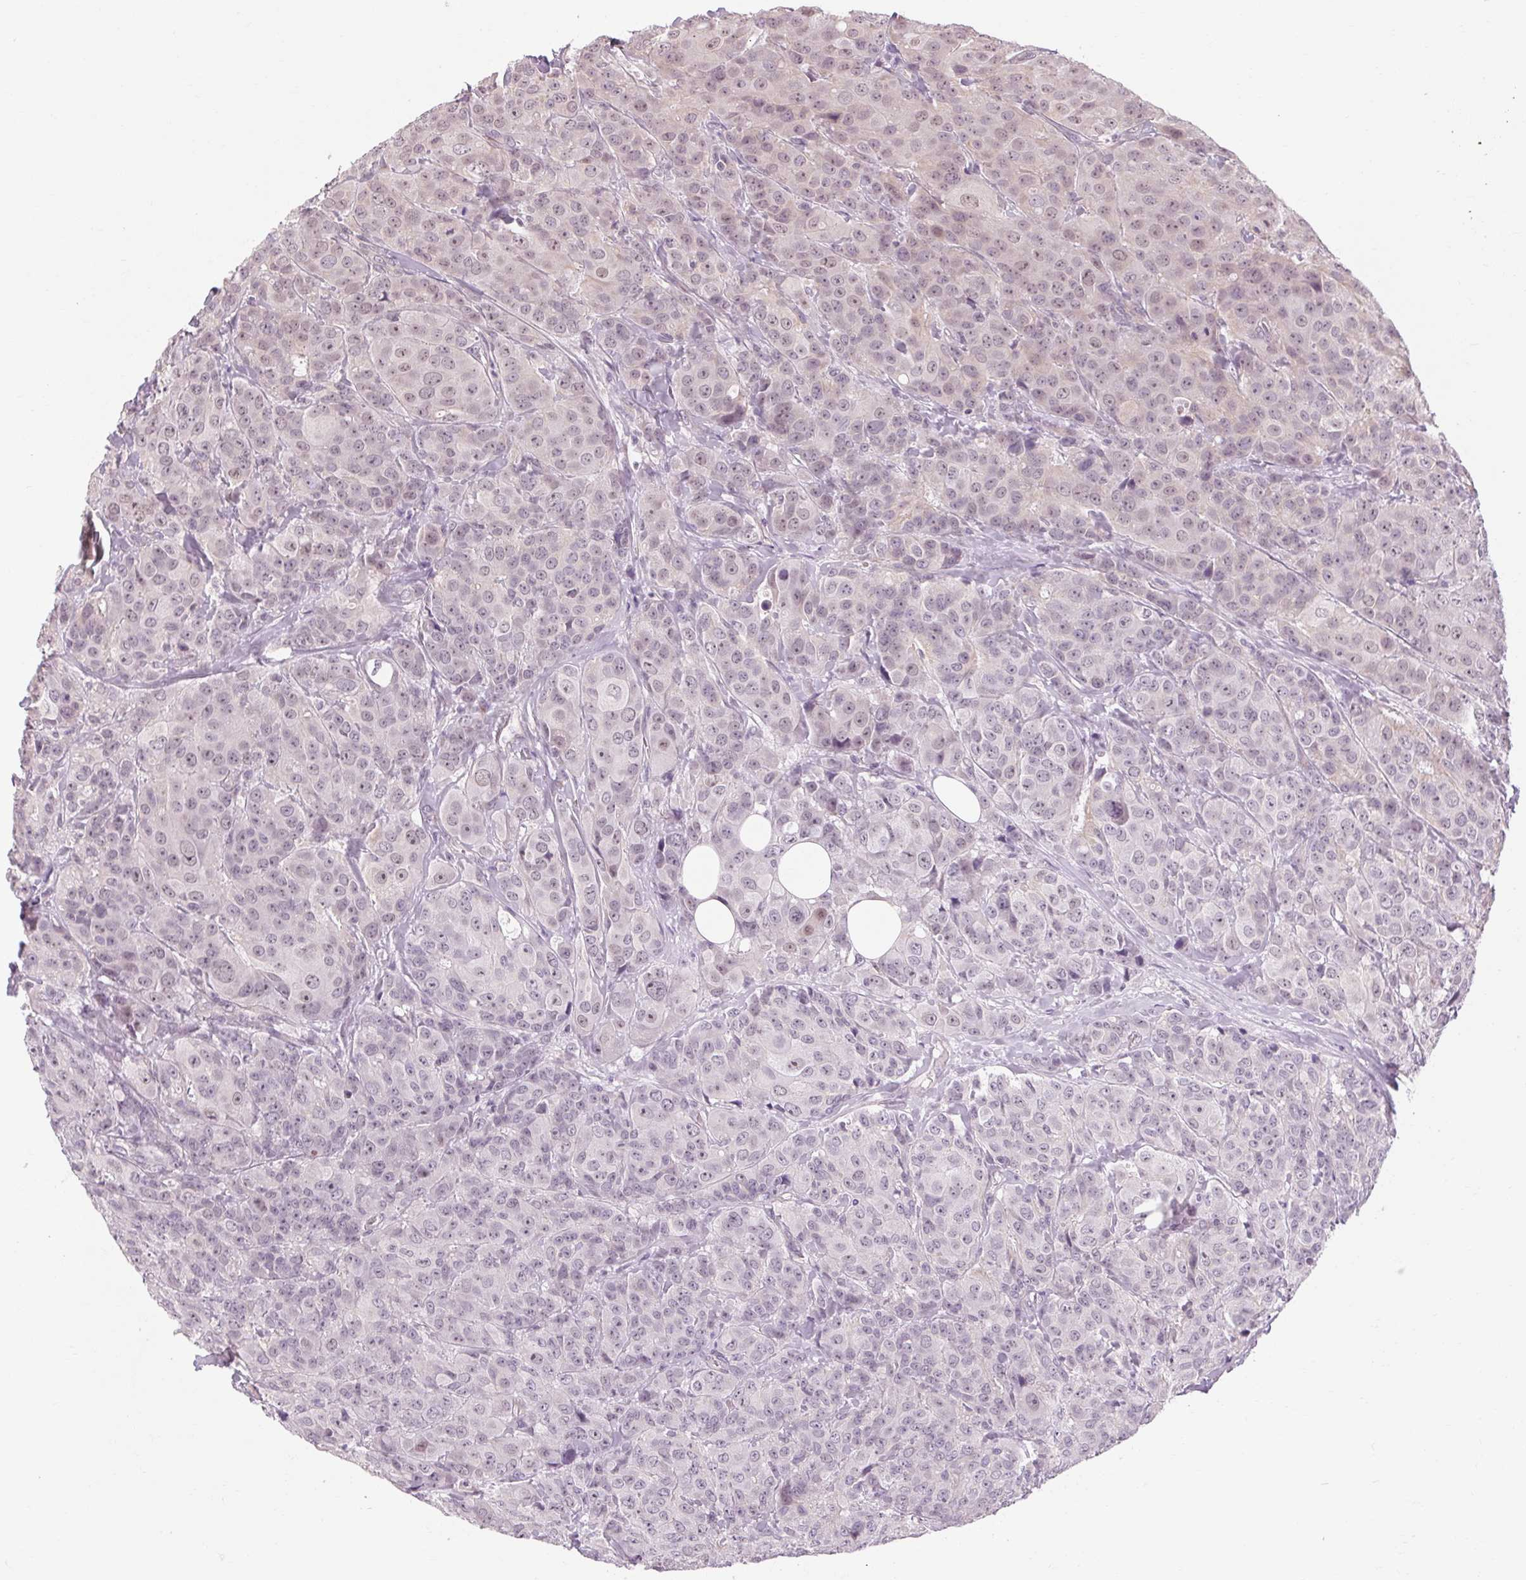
{"staining": {"intensity": "negative", "quantity": "none", "location": "none"}, "tissue": "breast cancer", "cell_type": "Tumor cells", "image_type": "cancer", "snomed": [{"axis": "morphology", "description": "Duct carcinoma"}, {"axis": "topography", "description": "Breast"}], "caption": "A micrograph of invasive ductal carcinoma (breast) stained for a protein shows no brown staining in tumor cells.", "gene": "KLHL40", "patient": {"sex": "female", "age": 43}}